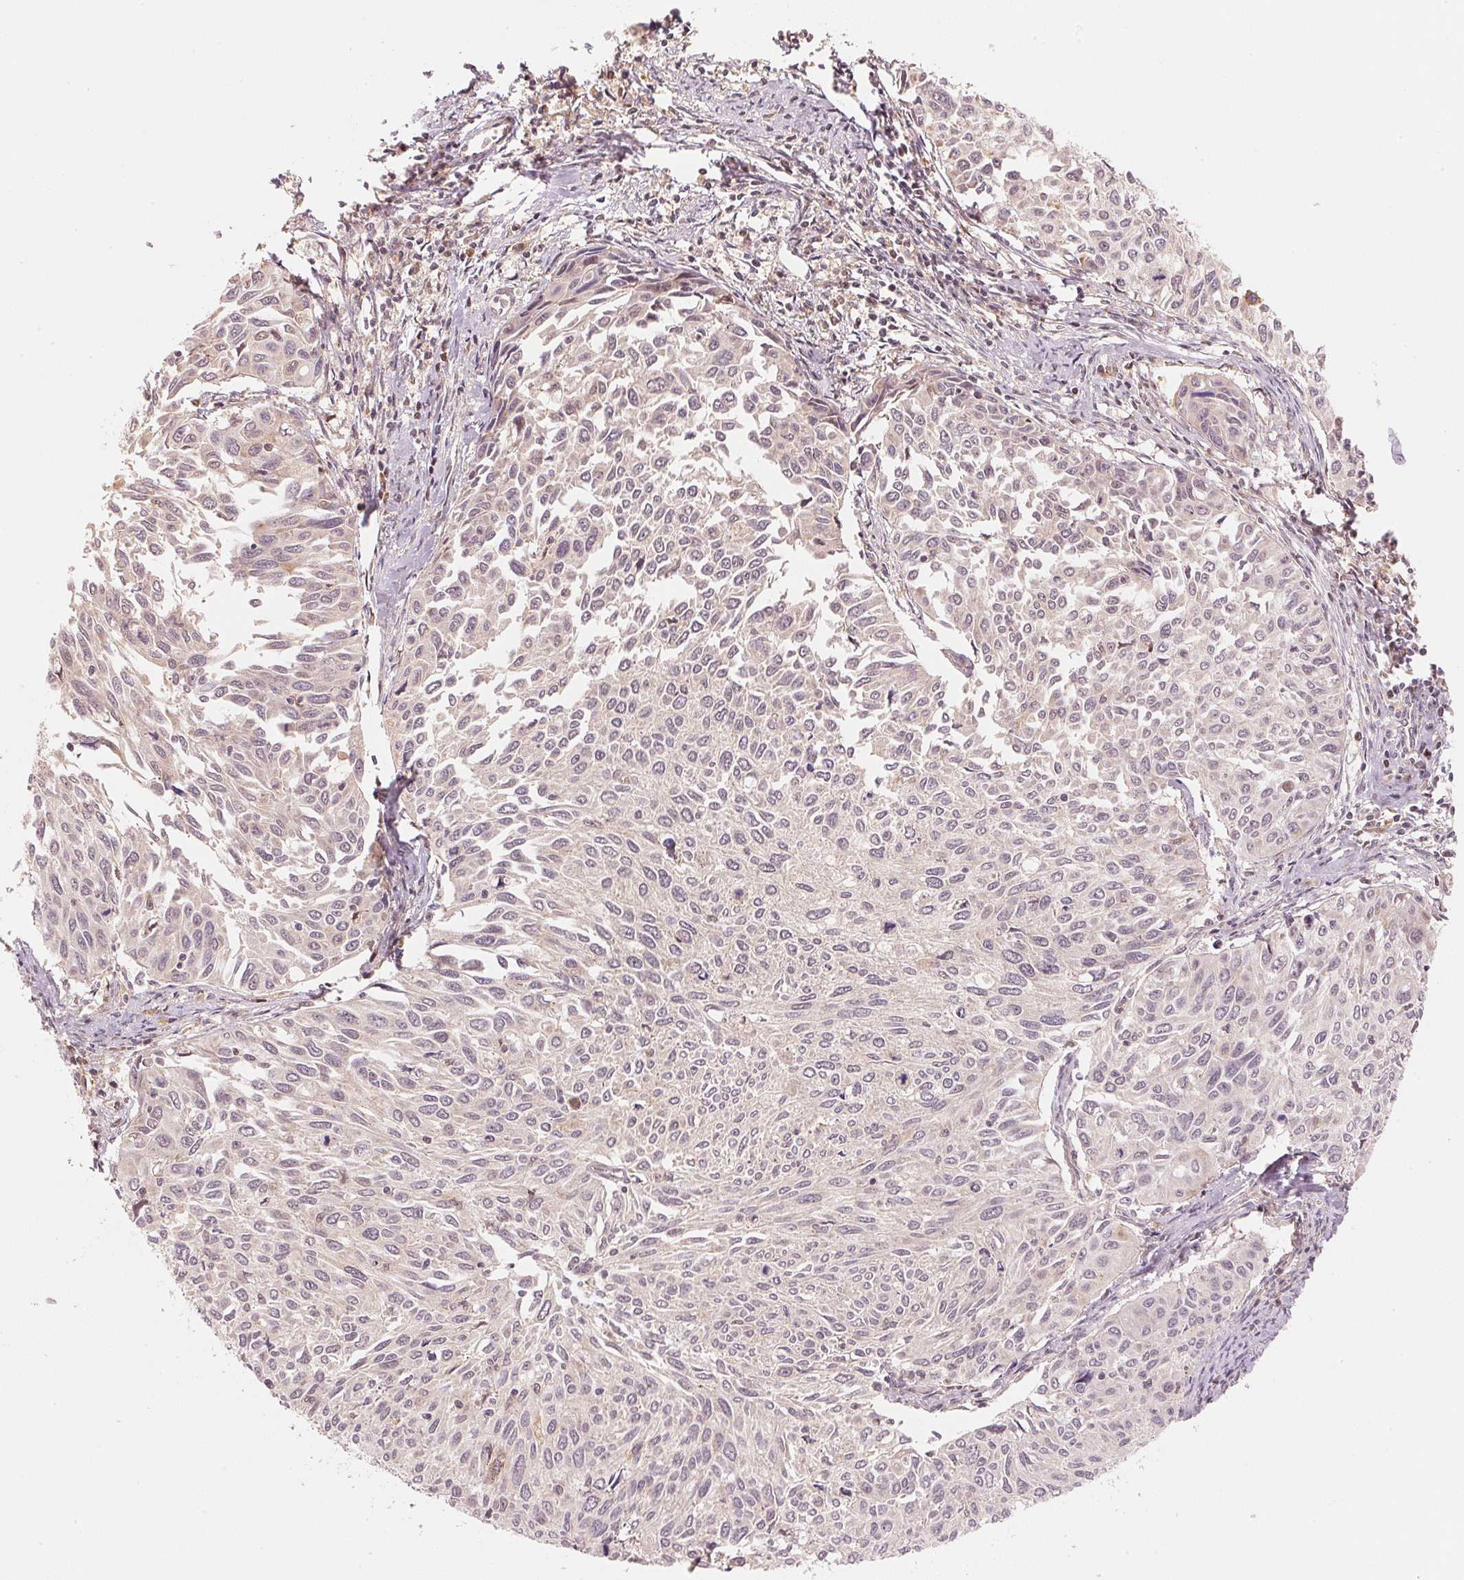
{"staining": {"intensity": "negative", "quantity": "none", "location": "none"}, "tissue": "cervical cancer", "cell_type": "Tumor cells", "image_type": "cancer", "snomed": [{"axis": "morphology", "description": "Squamous cell carcinoma, NOS"}, {"axis": "topography", "description": "Cervix"}], "caption": "The histopathology image demonstrates no significant expression in tumor cells of squamous cell carcinoma (cervical). Brightfield microscopy of immunohistochemistry (IHC) stained with DAB (3,3'-diaminobenzidine) (brown) and hematoxylin (blue), captured at high magnification.", "gene": "PRKN", "patient": {"sex": "female", "age": 50}}